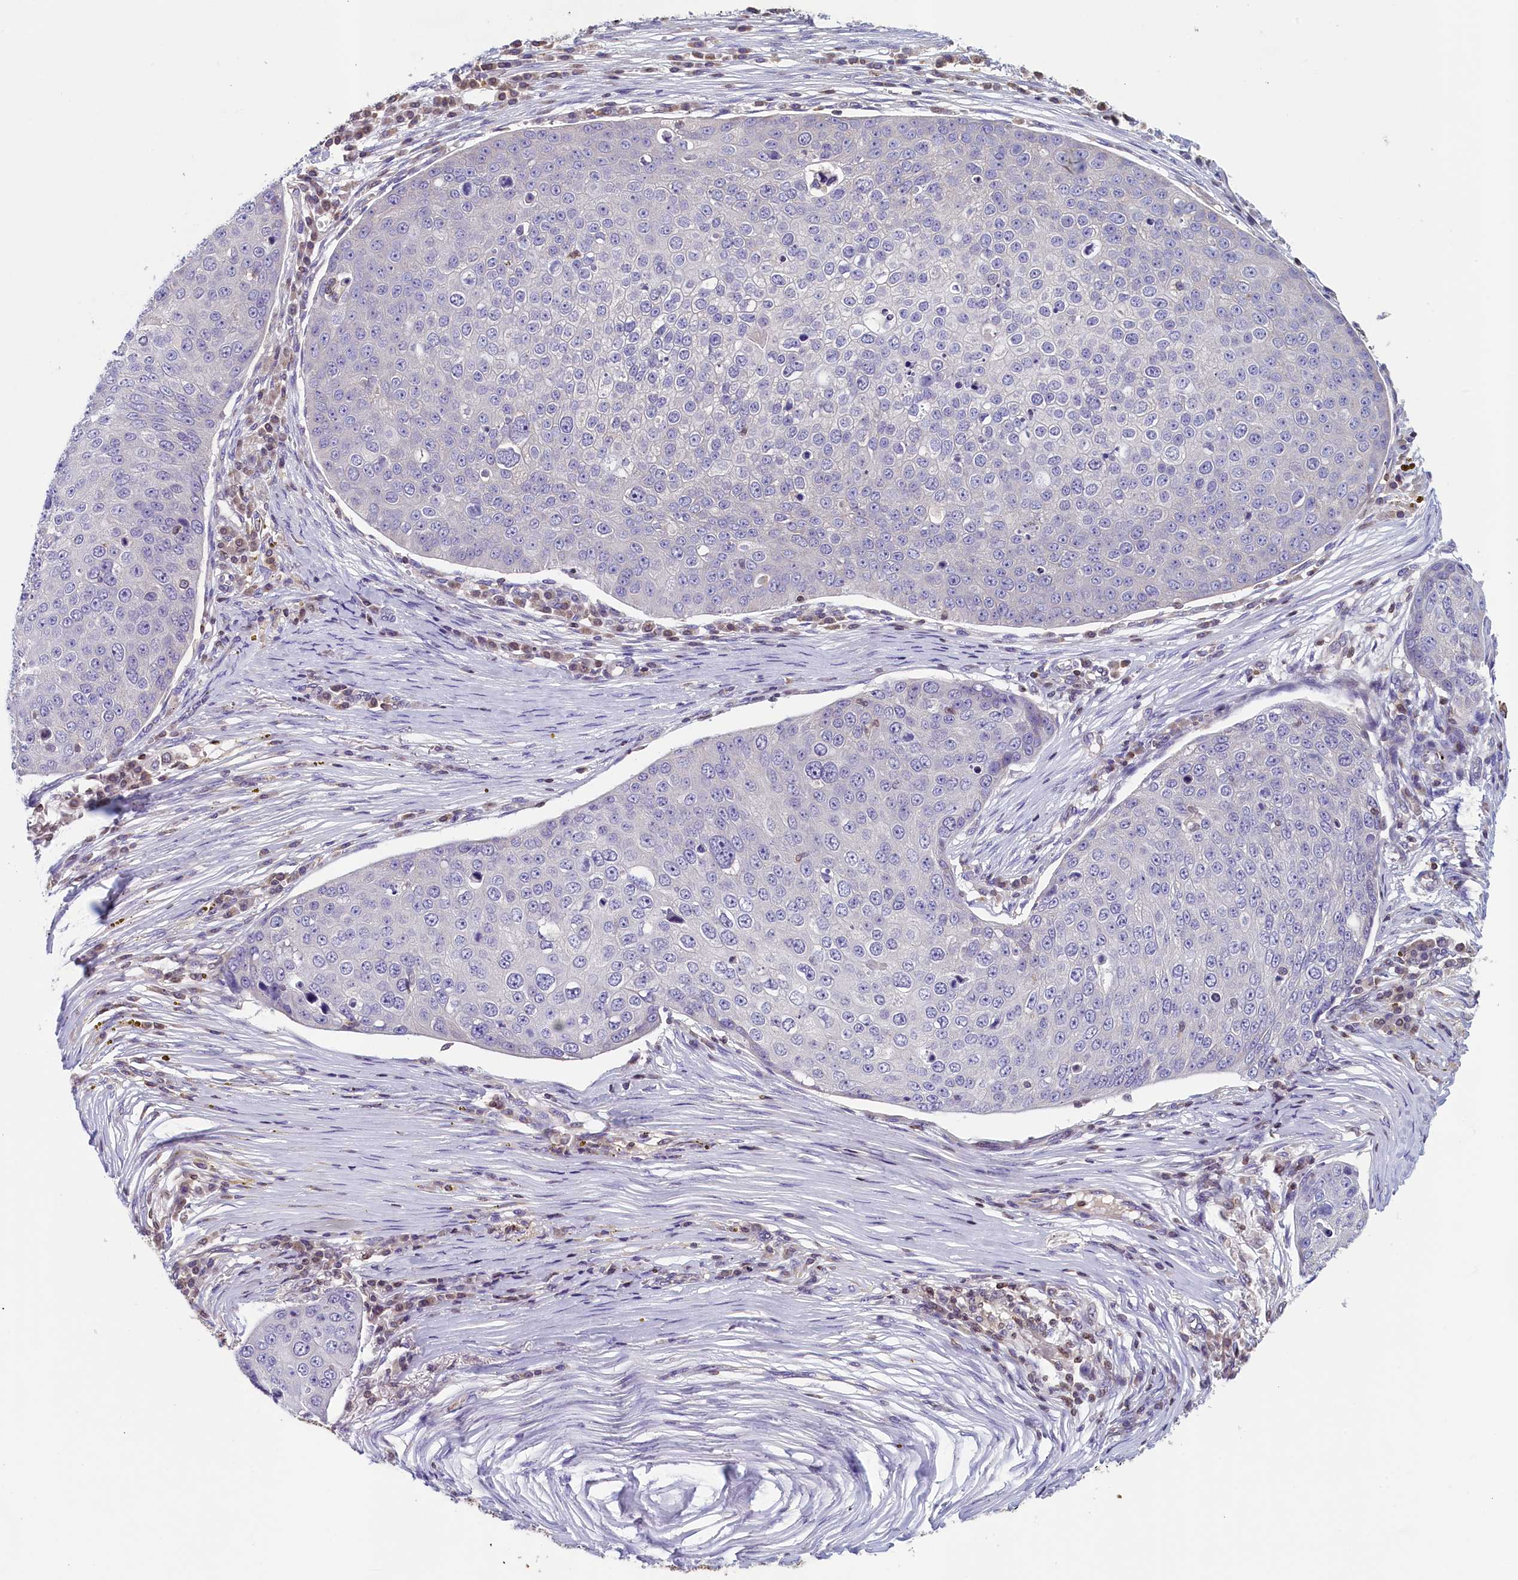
{"staining": {"intensity": "negative", "quantity": "none", "location": "none"}, "tissue": "skin cancer", "cell_type": "Tumor cells", "image_type": "cancer", "snomed": [{"axis": "morphology", "description": "Squamous cell carcinoma, NOS"}, {"axis": "topography", "description": "Skin"}], "caption": "This is a histopathology image of immunohistochemistry staining of skin cancer (squamous cell carcinoma), which shows no staining in tumor cells.", "gene": "TRAF3IP3", "patient": {"sex": "male", "age": 71}}